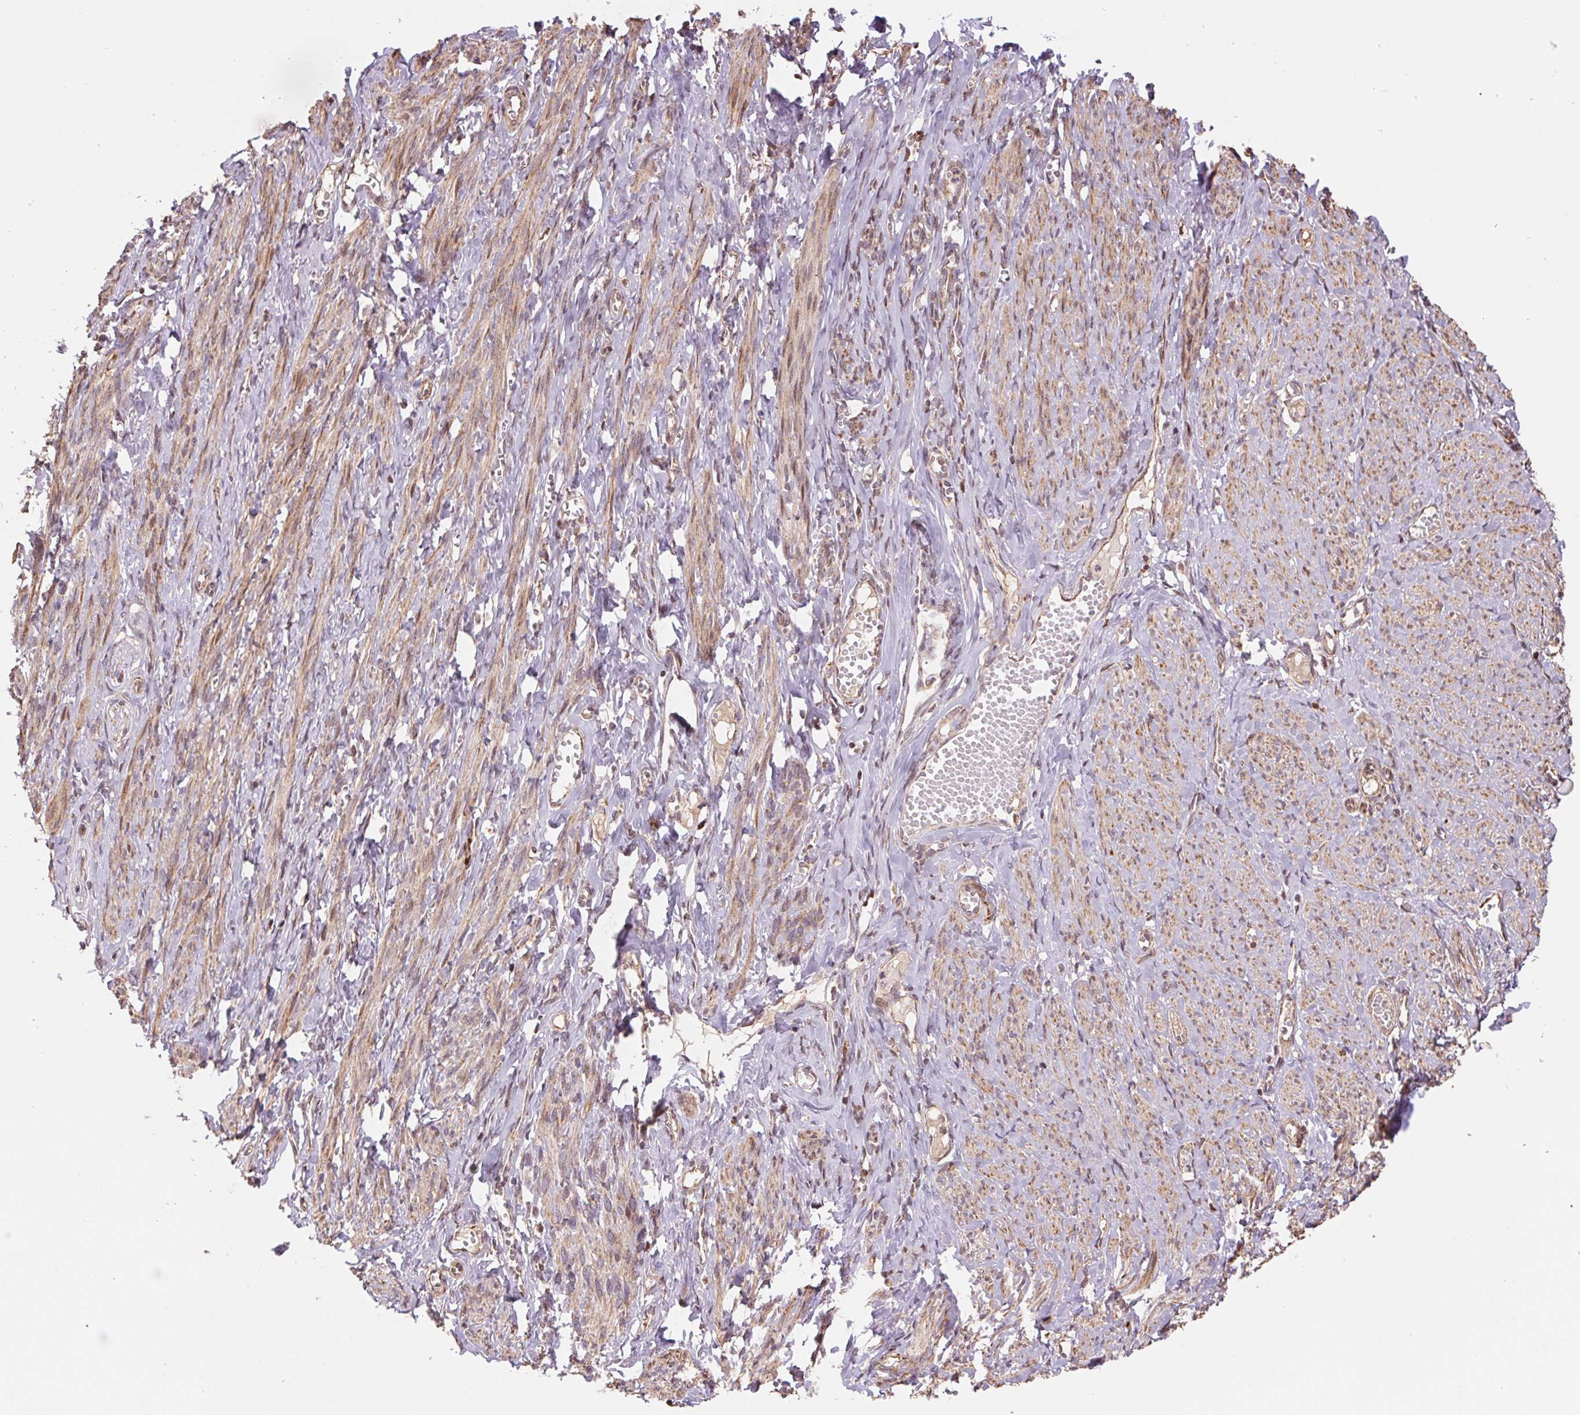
{"staining": {"intensity": "moderate", "quantity": ">75%", "location": "cytoplasmic/membranous"}, "tissue": "smooth muscle", "cell_type": "Smooth muscle cells", "image_type": "normal", "snomed": [{"axis": "morphology", "description": "Normal tissue, NOS"}, {"axis": "topography", "description": "Smooth muscle"}], "caption": "Smooth muscle stained with DAB immunohistochemistry (IHC) exhibits medium levels of moderate cytoplasmic/membranous expression in approximately >75% of smooth muscle cells. The staining was performed using DAB, with brown indicating positive protein expression. Nuclei are stained blue with hematoxylin.", "gene": "PDHA1", "patient": {"sex": "female", "age": 65}}